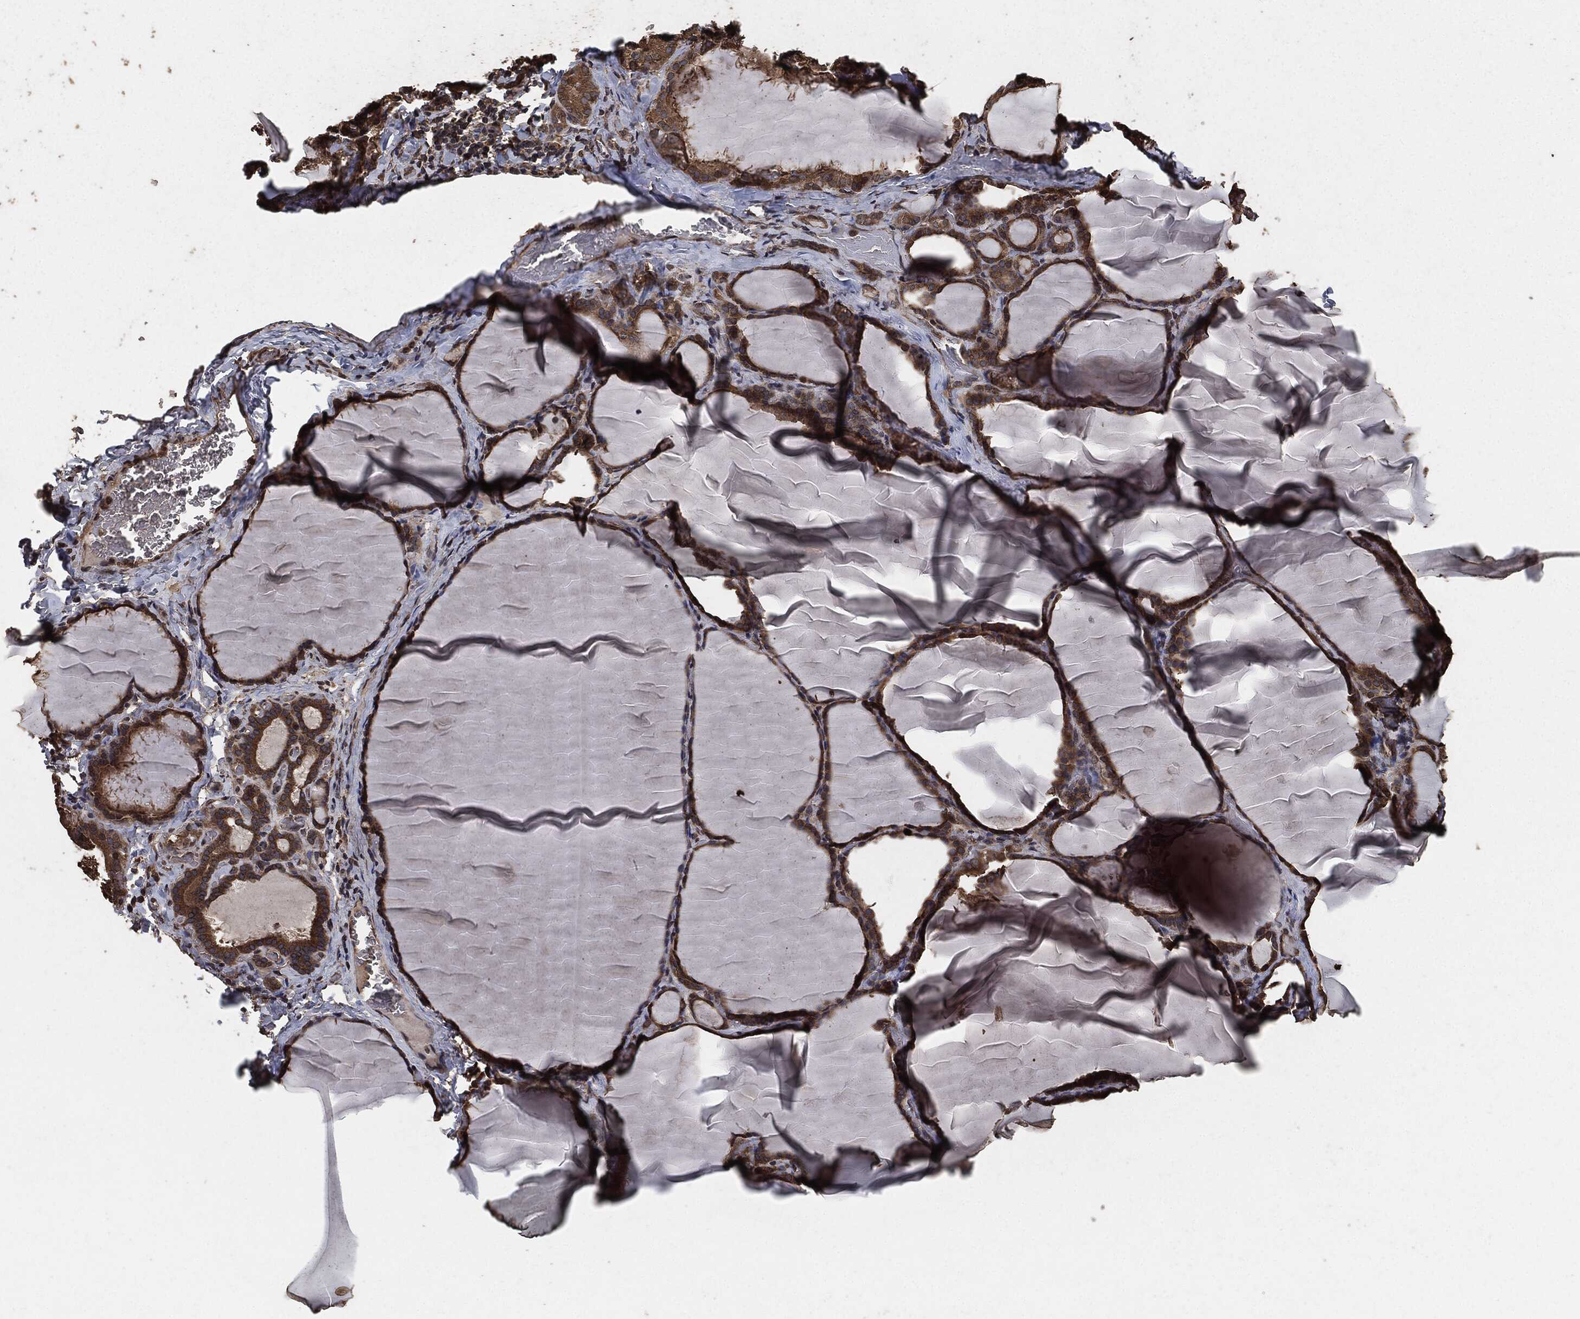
{"staining": {"intensity": "moderate", "quantity": ">75%", "location": "cytoplasmic/membranous"}, "tissue": "thyroid gland", "cell_type": "Glandular cells", "image_type": "normal", "snomed": [{"axis": "morphology", "description": "Normal tissue, NOS"}, {"axis": "morphology", "description": "Hyperplasia, NOS"}, {"axis": "topography", "description": "Thyroid gland"}], "caption": "IHC histopathology image of normal human thyroid gland stained for a protein (brown), which exhibits medium levels of moderate cytoplasmic/membranous expression in approximately >75% of glandular cells.", "gene": "AKT1S1", "patient": {"sex": "female", "age": 27}}